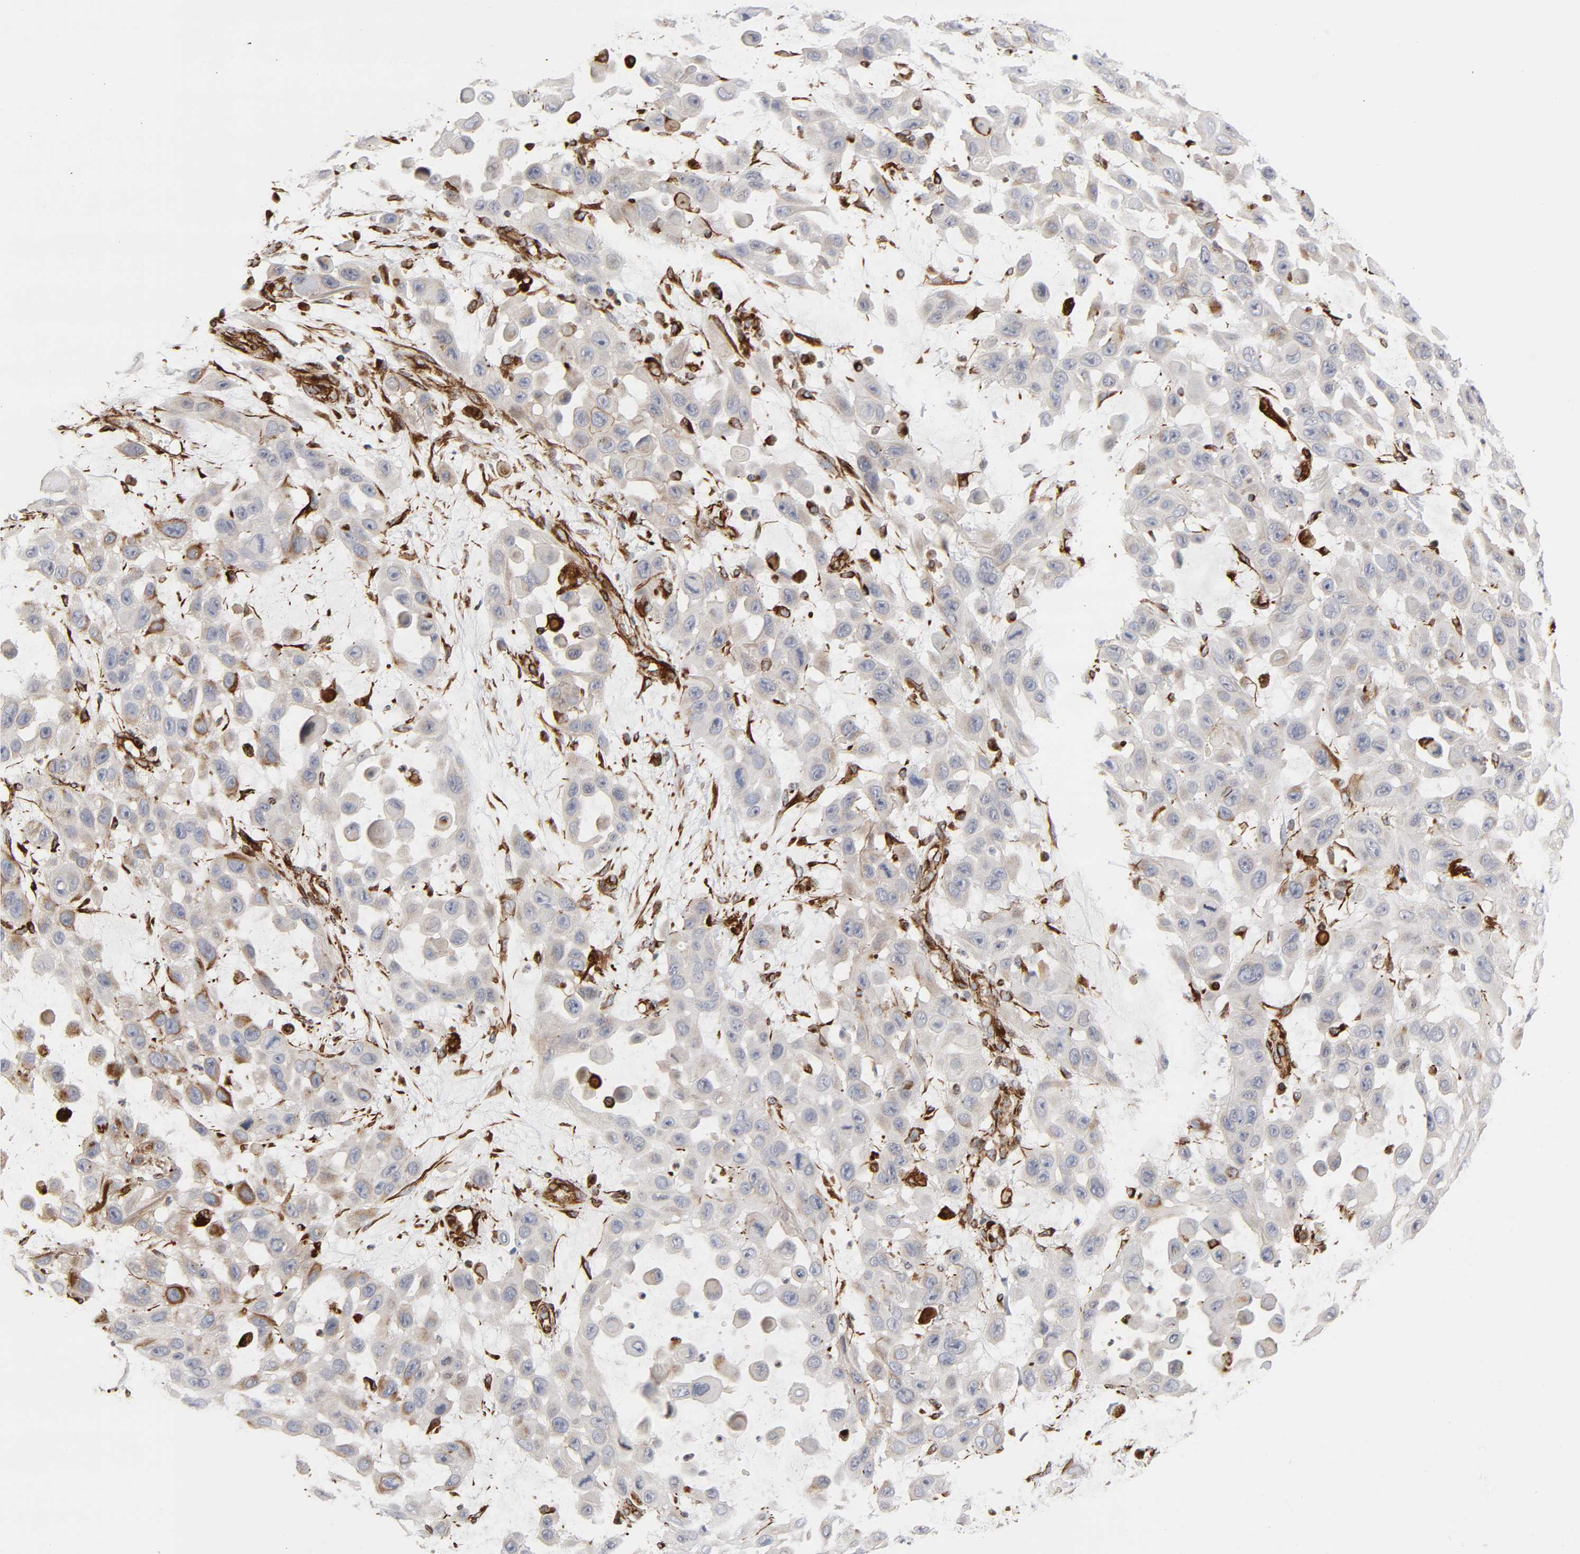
{"staining": {"intensity": "moderate", "quantity": "<25%", "location": "cytoplasmic/membranous"}, "tissue": "skin cancer", "cell_type": "Tumor cells", "image_type": "cancer", "snomed": [{"axis": "morphology", "description": "Squamous cell carcinoma, NOS"}, {"axis": "topography", "description": "Skin"}], "caption": "IHC (DAB (3,3'-diaminobenzidine)) staining of human squamous cell carcinoma (skin) shows moderate cytoplasmic/membranous protein positivity in about <25% of tumor cells.", "gene": "FAM118A", "patient": {"sex": "male", "age": 81}}